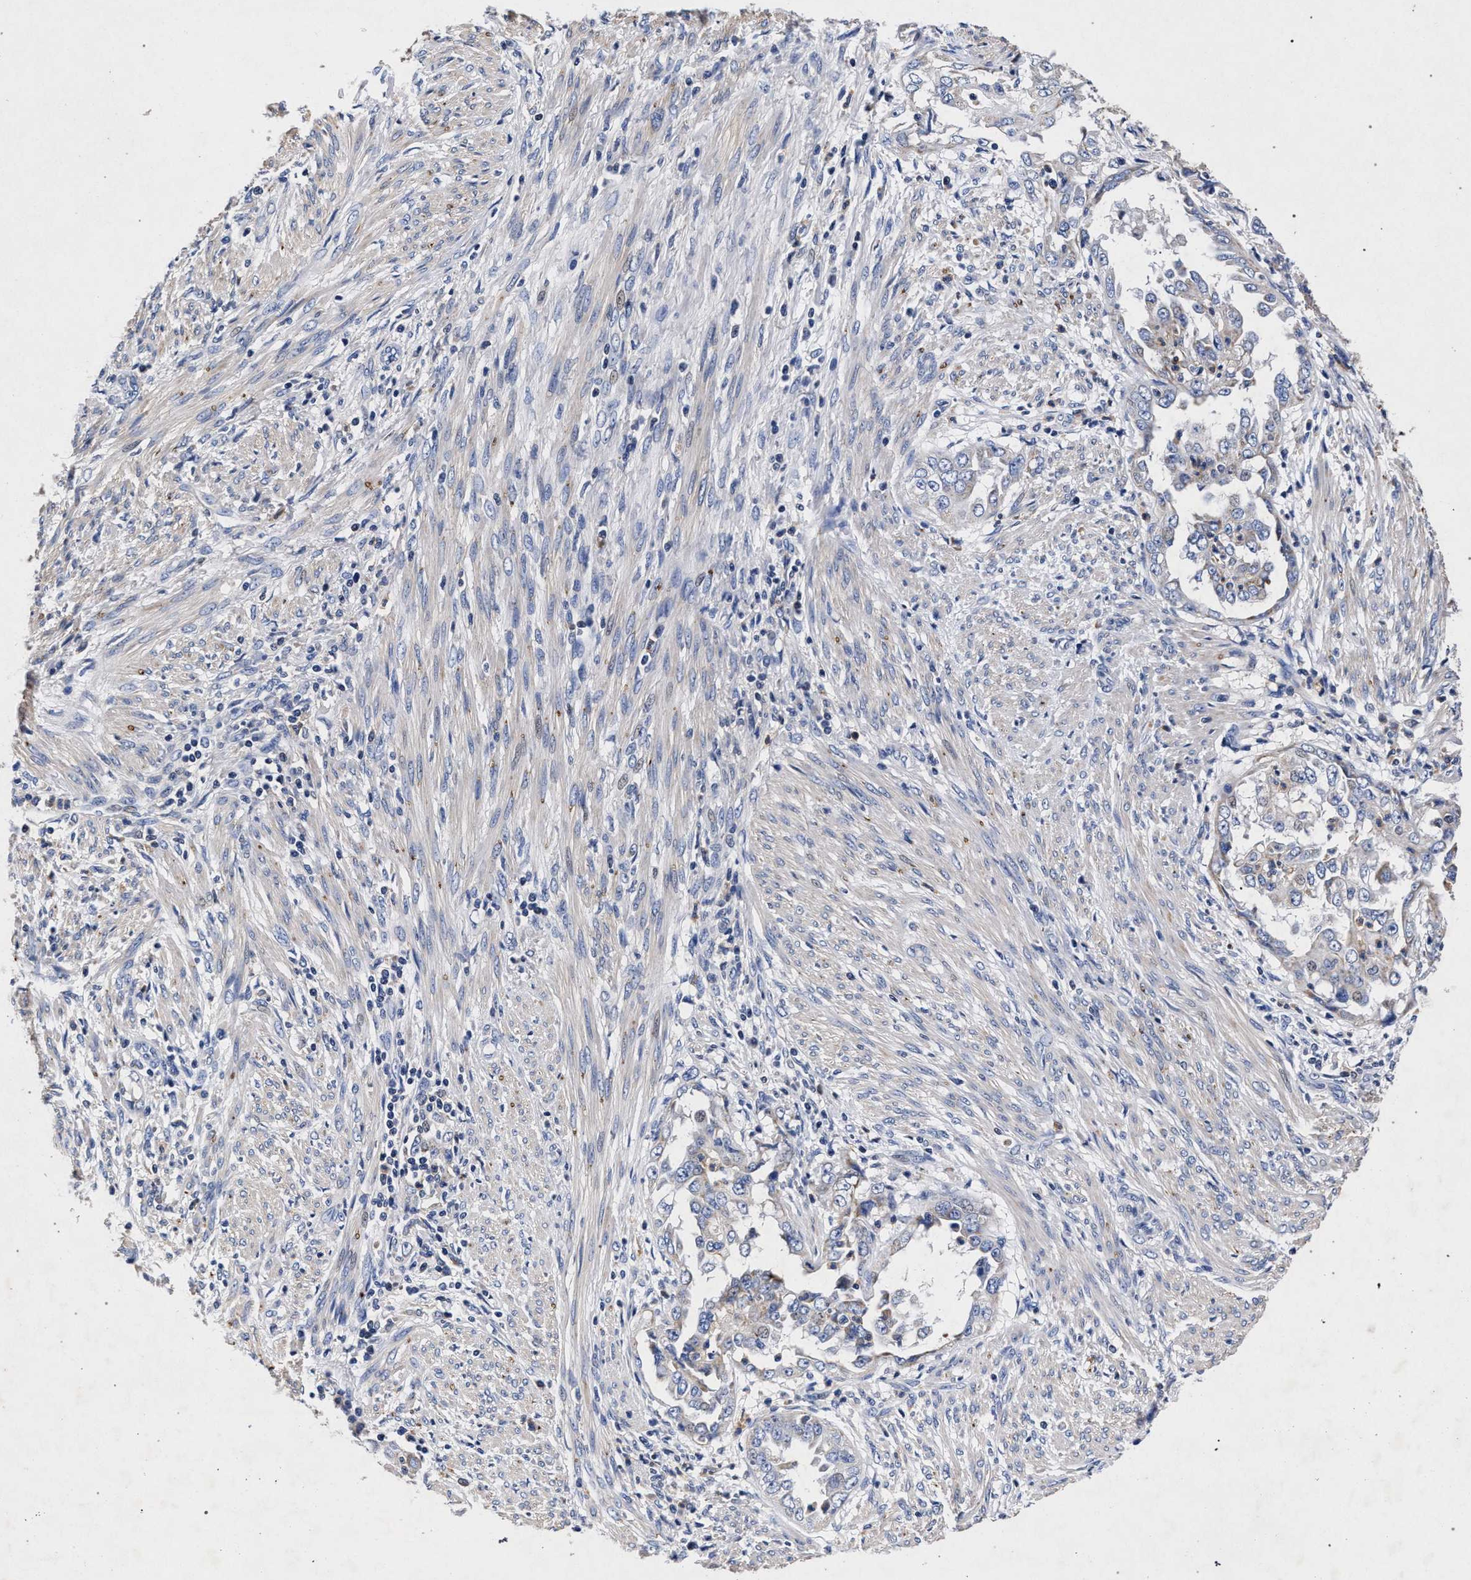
{"staining": {"intensity": "negative", "quantity": "none", "location": "none"}, "tissue": "endometrial cancer", "cell_type": "Tumor cells", "image_type": "cancer", "snomed": [{"axis": "morphology", "description": "Adenocarcinoma, NOS"}, {"axis": "topography", "description": "Endometrium"}], "caption": "A histopathology image of endometrial adenocarcinoma stained for a protein displays no brown staining in tumor cells.", "gene": "HSD17B14", "patient": {"sex": "female", "age": 85}}